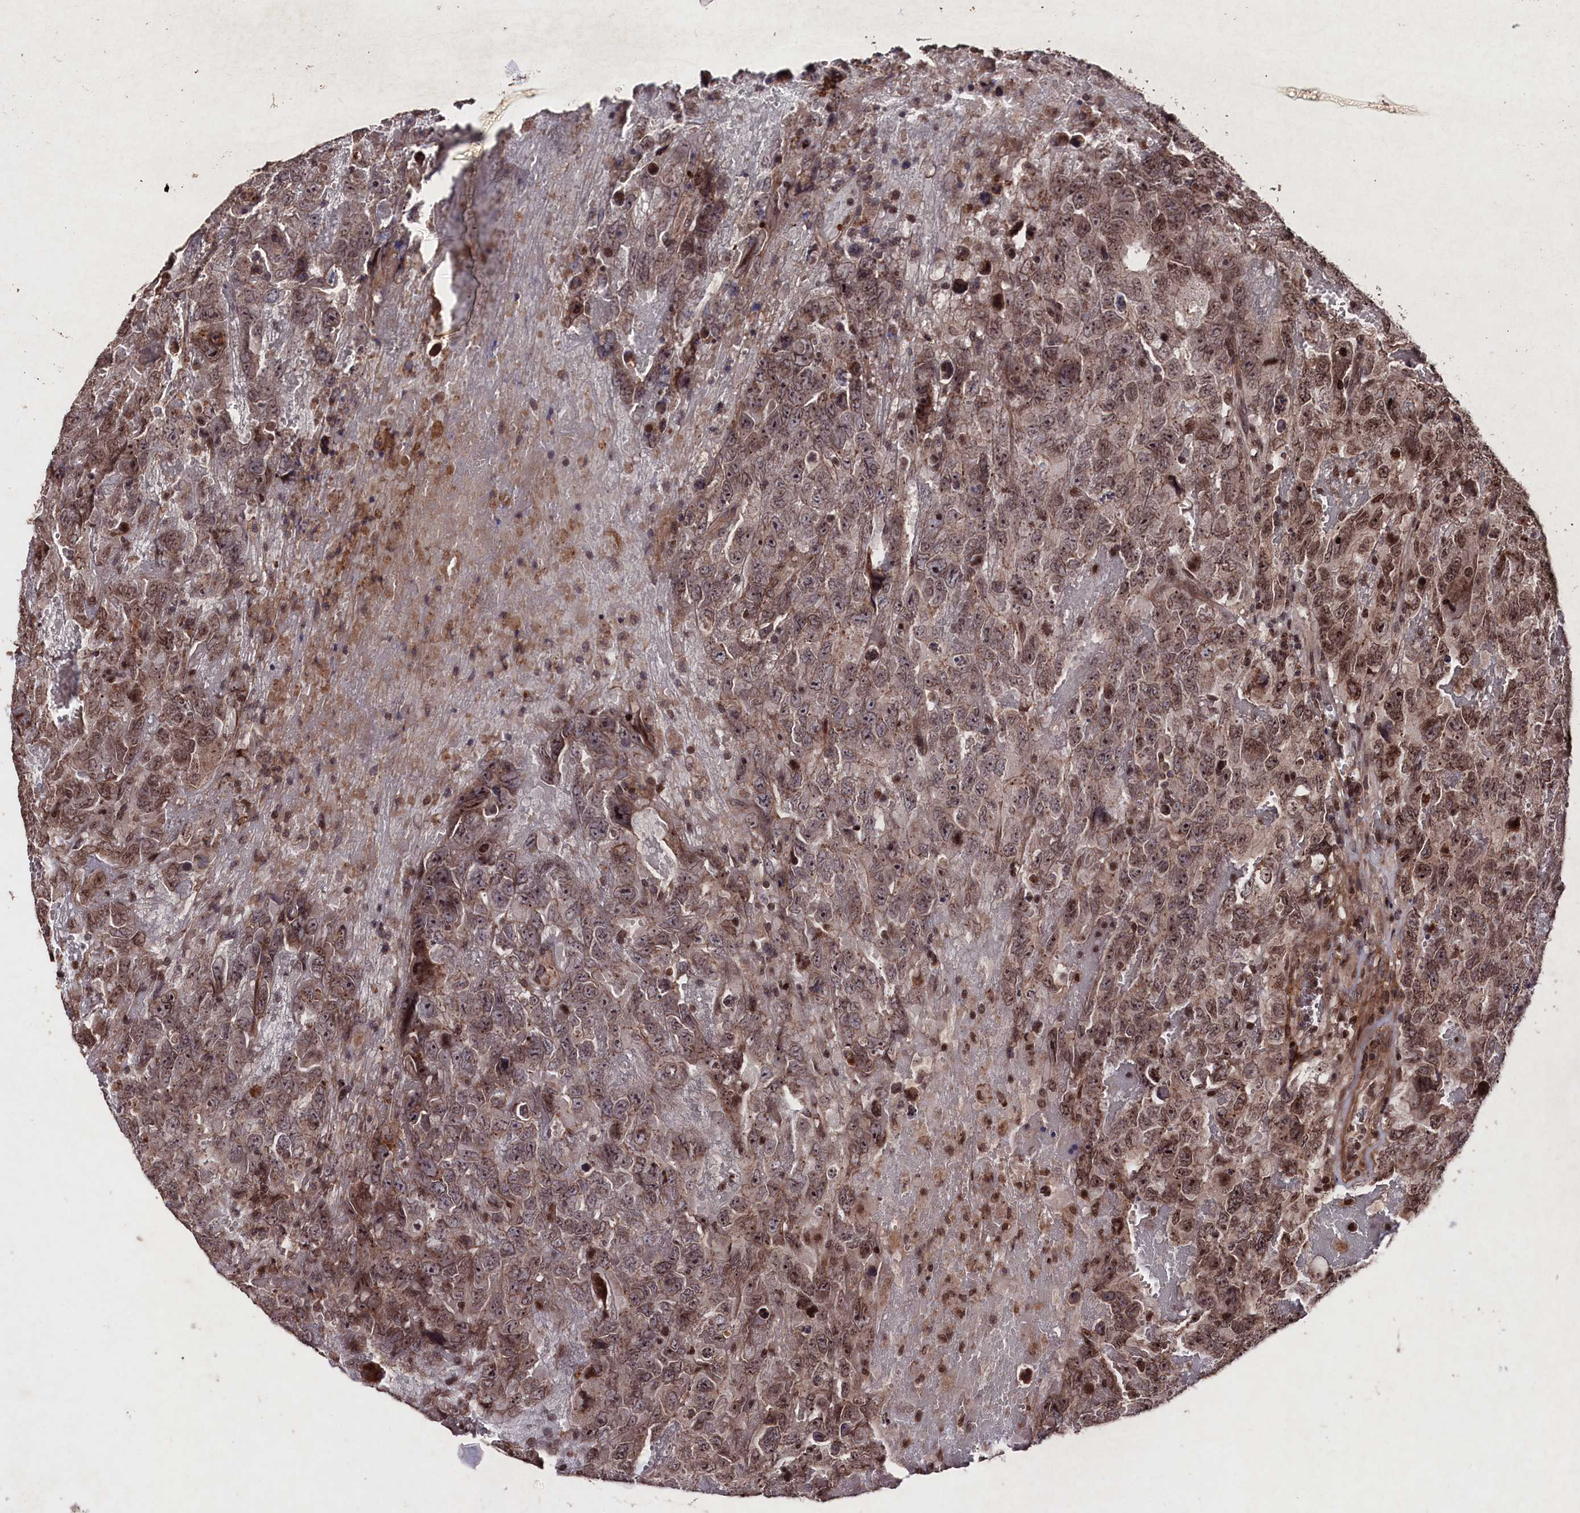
{"staining": {"intensity": "moderate", "quantity": ">75%", "location": "cytoplasmic/membranous,nuclear"}, "tissue": "testis cancer", "cell_type": "Tumor cells", "image_type": "cancer", "snomed": [{"axis": "morphology", "description": "Carcinoma, Embryonal, NOS"}, {"axis": "topography", "description": "Testis"}], "caption": "Approximately >75% of tumor cells in testis embryonal carcinoma demonstrate moderate cytoplasmic/membranous and nuclear protein expression as visualized by brown immunohistochemical staining.", "gene": "MYO1H", "patient": {"sex": "male", "age": 45}}